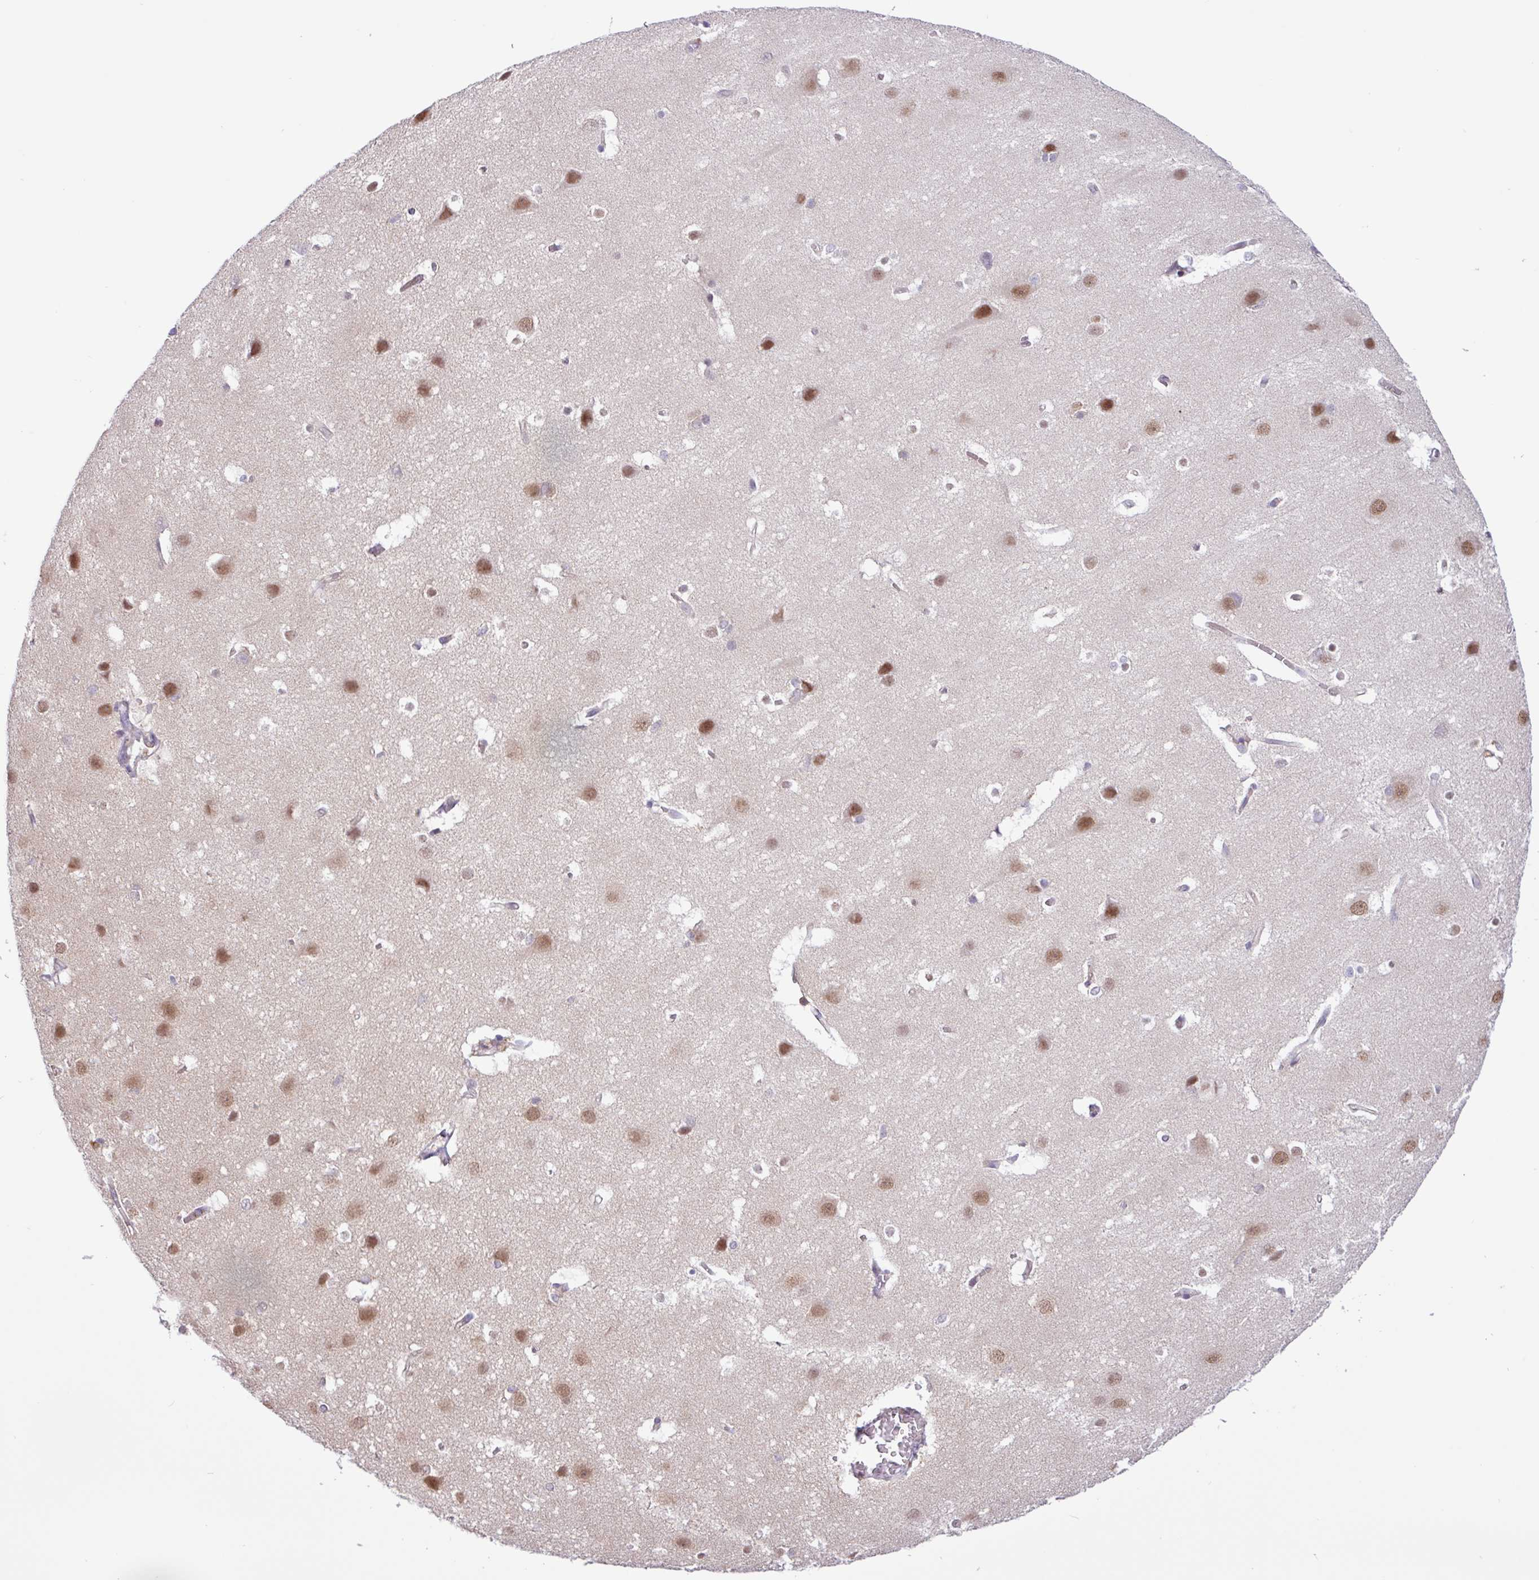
{"staining": {"intensity": "weak", "quantity": "<25%", "location": "cytoplasmic/membranous"}, "tissue": "cerebral cortex", "cell_type": "Endothelial cells", "image_type": "normal", "snomed": [{"axis": "morphology", "description": "Normal tissue, NOS"}, {"axis": "topography", "description": "Cerebral cortex"}], "caption": "Immunohistochemistry image of normal cerebral cortex: cerebral cortex stained with DAB reveals no significant protein staining in endothelial cells. (DAB immunohistochemistry (IHC) visualized using brightfield microscopy, high magnification).", "gene": "ACTR3B", "patient": {"sex": "male", "age": 37}}